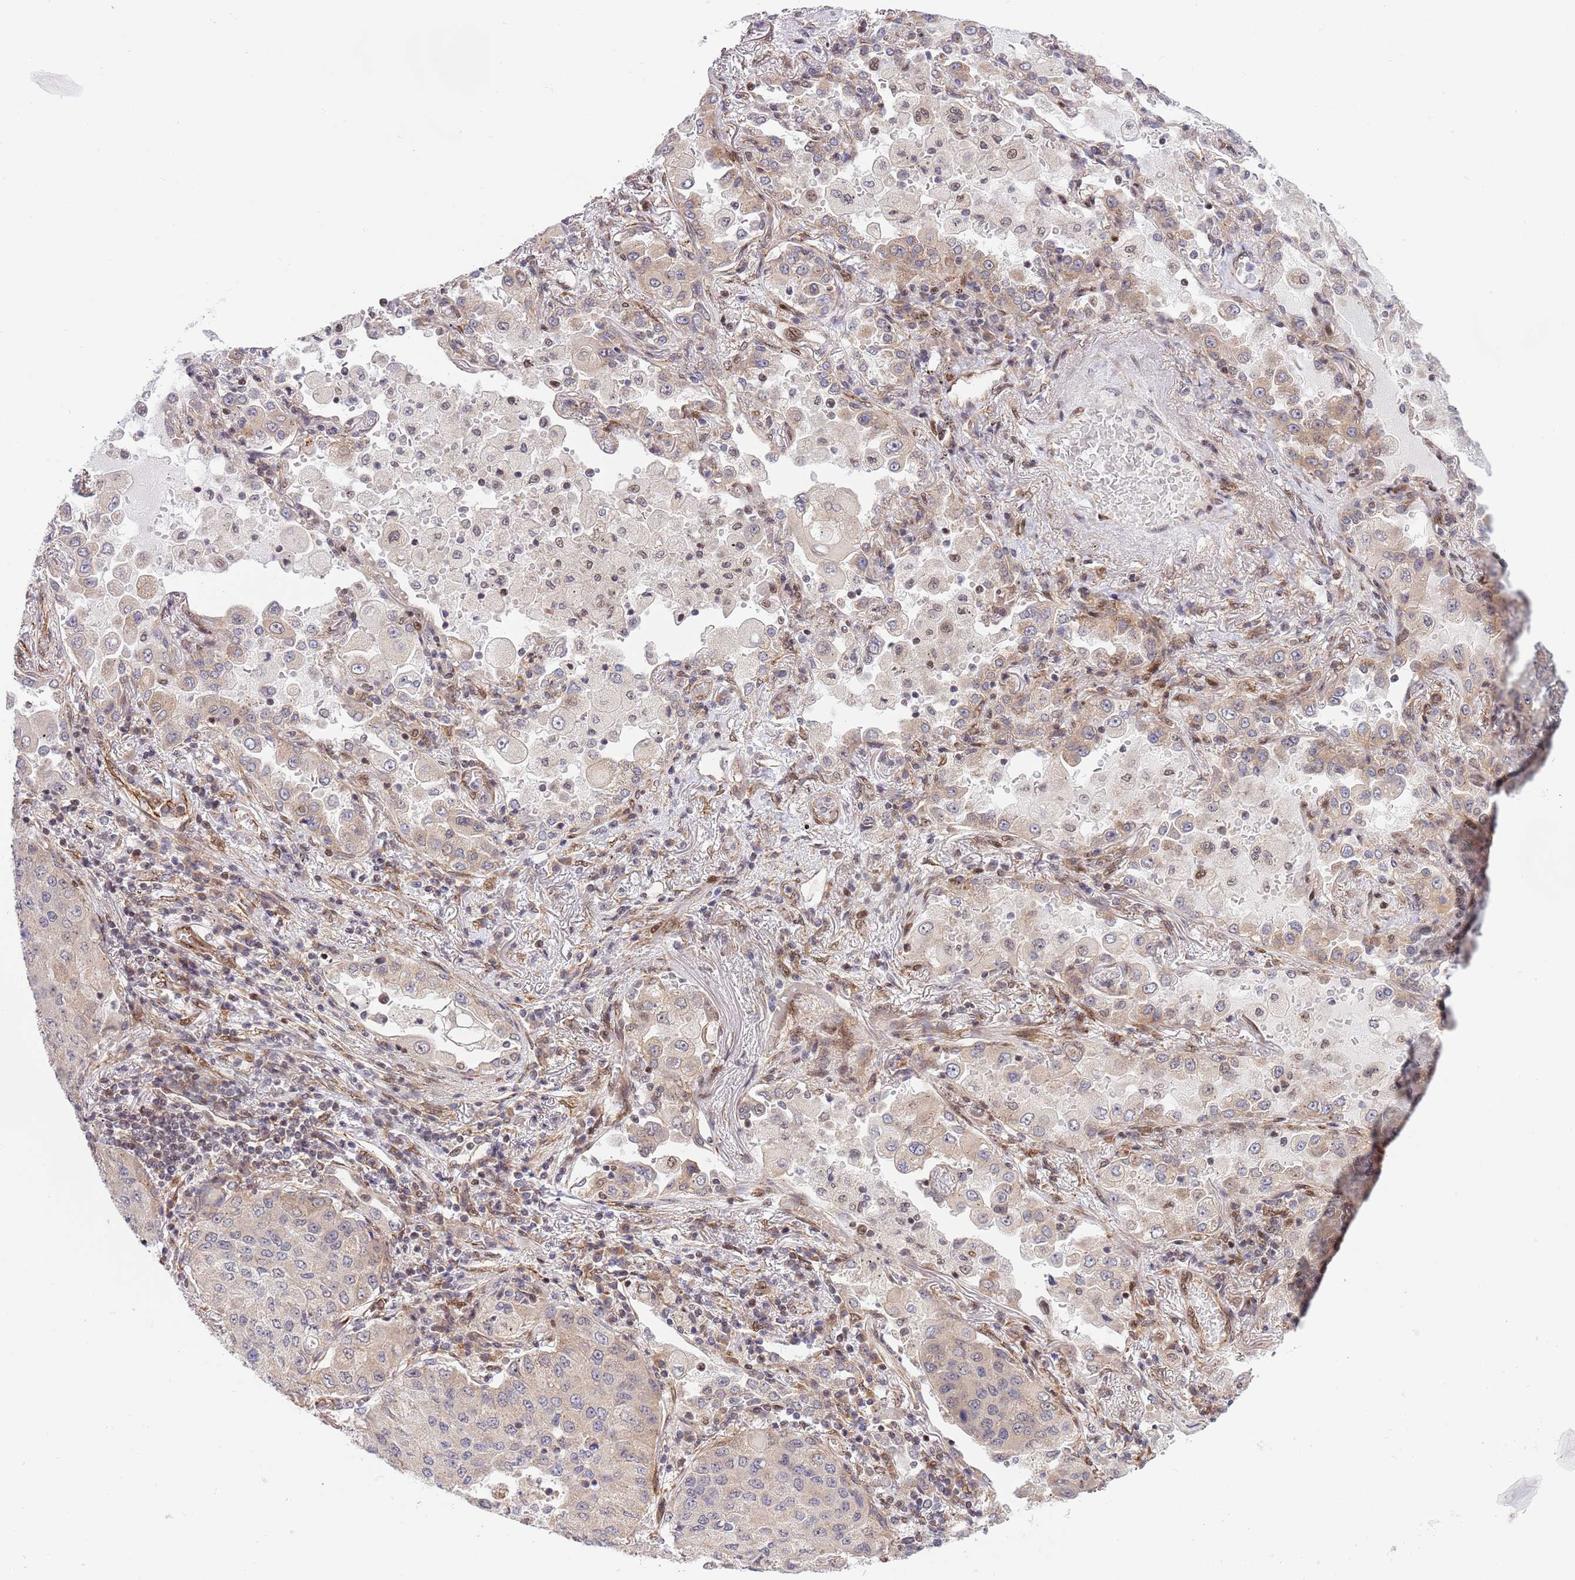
{"staining": {"intensity": "moderate", "quantity": "<25%", "location": "cytoplasmic/membranous"}, "tissue": "lung cancer", "cell_type": "Tumor cells", "image_type": "cancer", "snomed": [{"axis": "morphology", "description": "Squamous cell carcinoma, NOS"}, {"axis": "topography", "description": "Lung"}], "caption": "This is a photomicrograph of immunohistochemistry staining of squamous cell carcinoma (lung), which shows moderate positivity in the cytoplasmic/membranous of tumor cells.", "gene": "TBX10", "patient": {"sex": "male", "age": 74}}